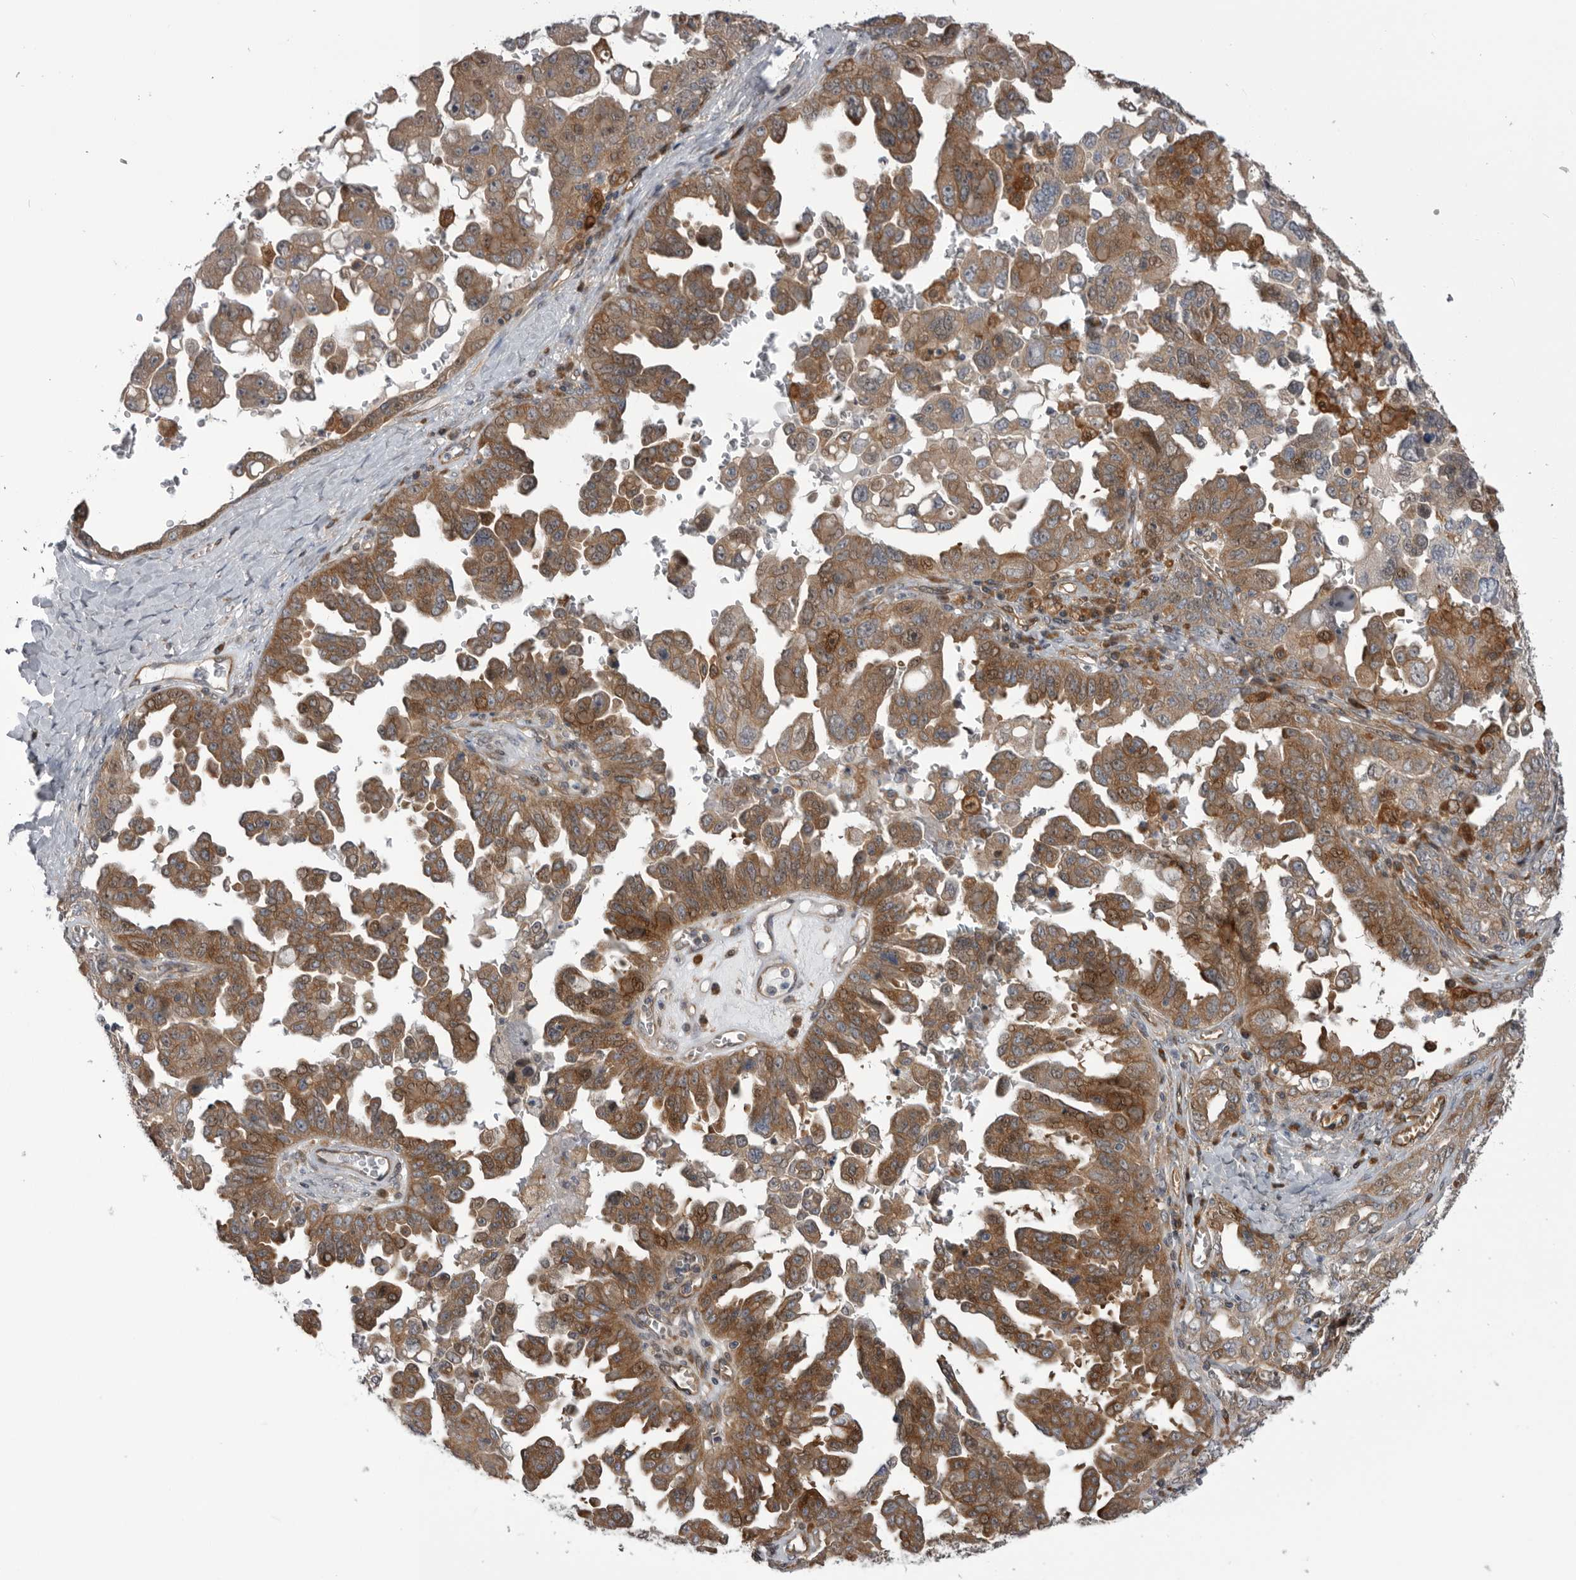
{"staining": {"intensity": "moderate", "quantity": ">75%", "location": "cytoplasmic/membranous,nuclear"}, "tissue": "ovarian cancer", "cell_type": "Tumor cells", "image_type": "cancer", "snomed": [{"axis": "morphology", "description": "Carcinoma, endometroid"}, {"axis": "topography", "description": "Ovary"}], "caption": "High-power microscopy captured an immunohistochemistry photomicrograph of ovarian cancer (endometroid carcinoma), revealing moderate cytoplasmic/membranous and nuclear positivity in about >75% of tumor cells.", "gene": "RAB3GAP2", "patient": {"sex": "female", "age": 62}}